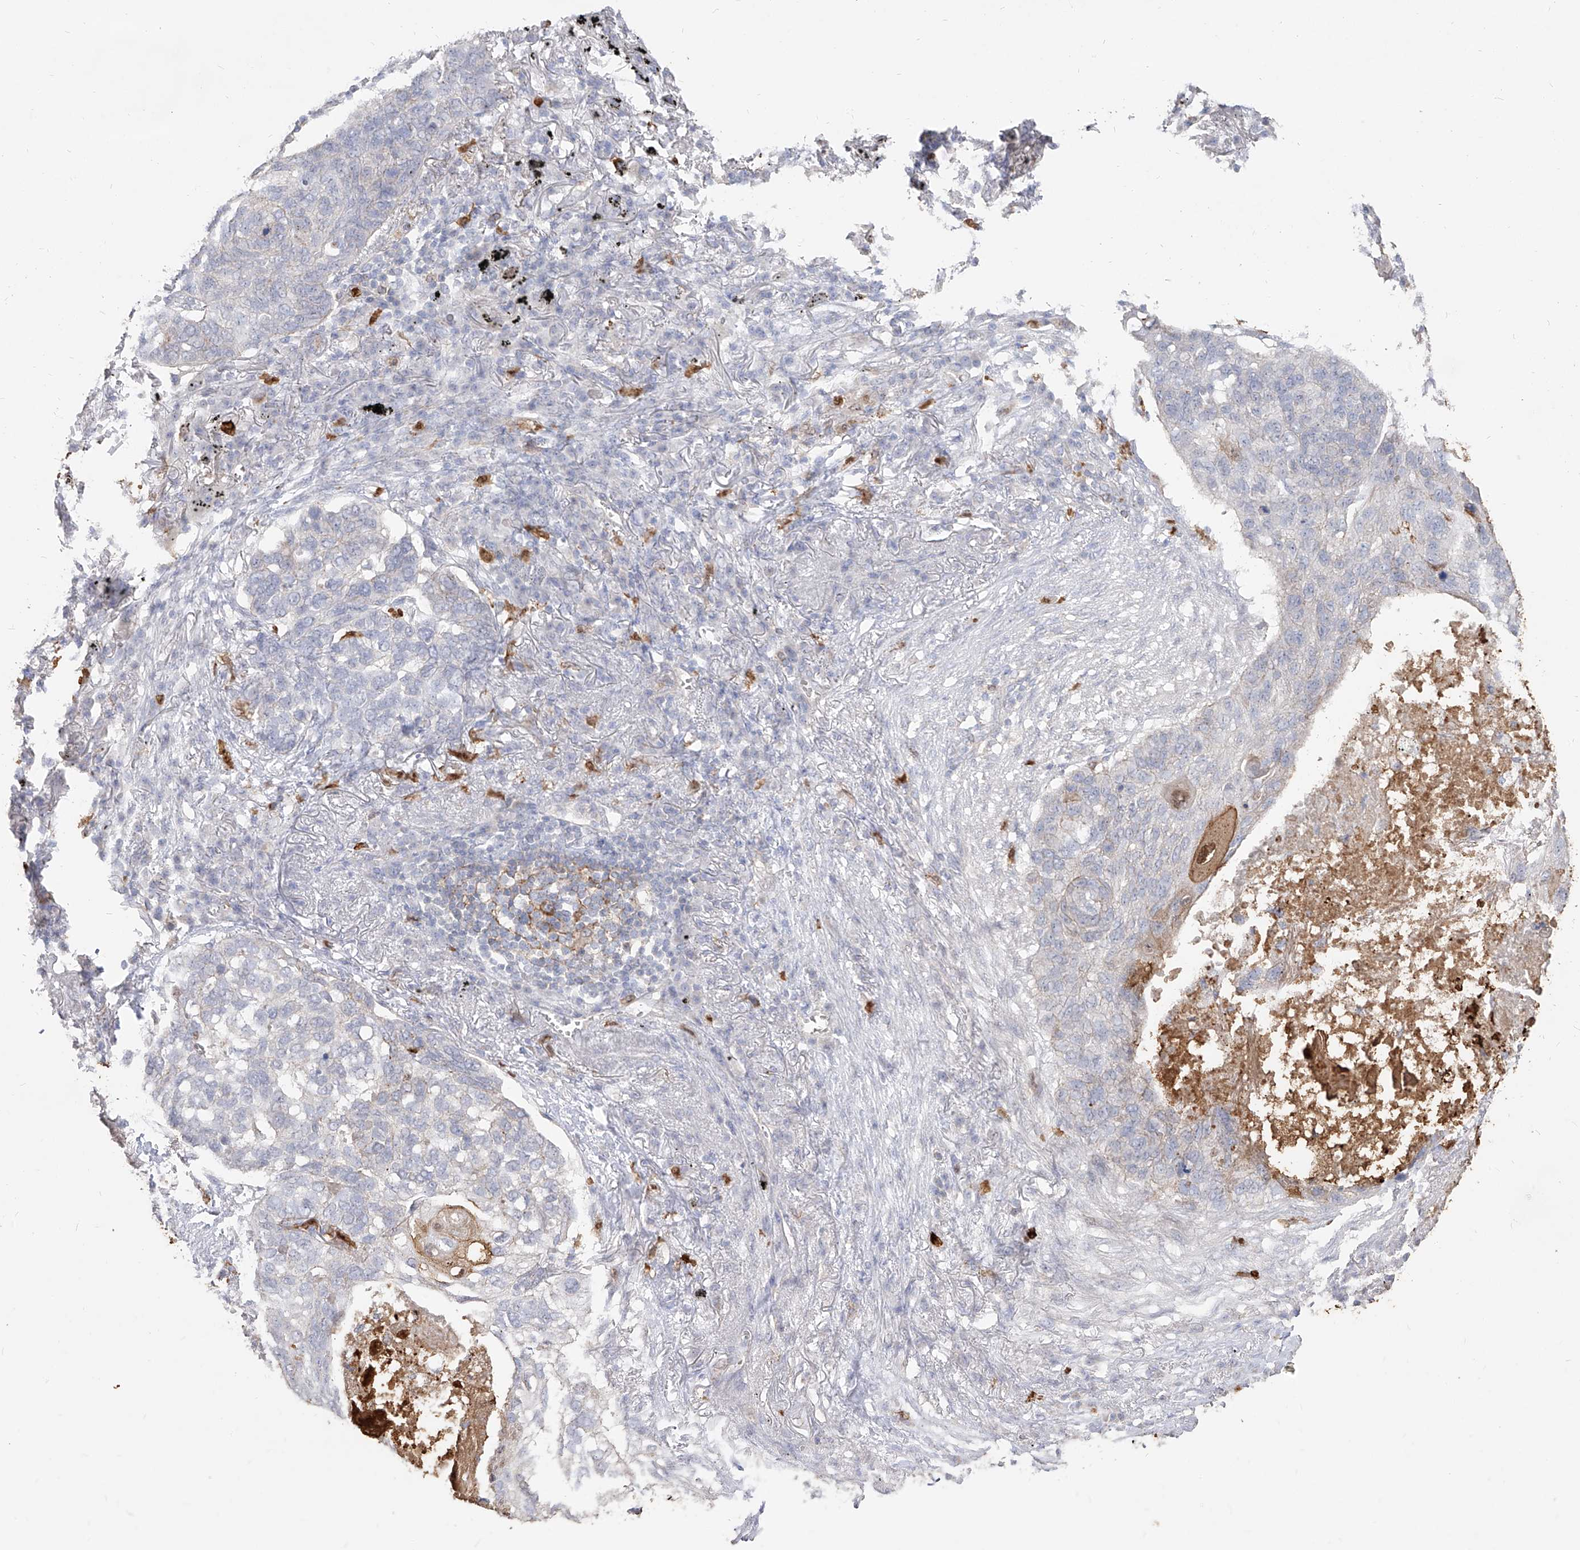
{"staining": {"intensity": "negative", "quantity": "none", "location": "none"}, "tissue": "lung cancer", "cell_type": "Tumor cells", "image_type": "cancer", "snomed": [{"axis": "morphology", "description": "Squamous cell carcinoma, NOS"}, {"axis": "topography", "description": "Lung"}], "caption": "Protein analysis of lung squamous cell carcinoma shows no significant staining in tumor cells. (IHC, brightfield microscopy, high magnification).", "gene": "ZNF227", "patient": {"sex": "female", "age": 63}}